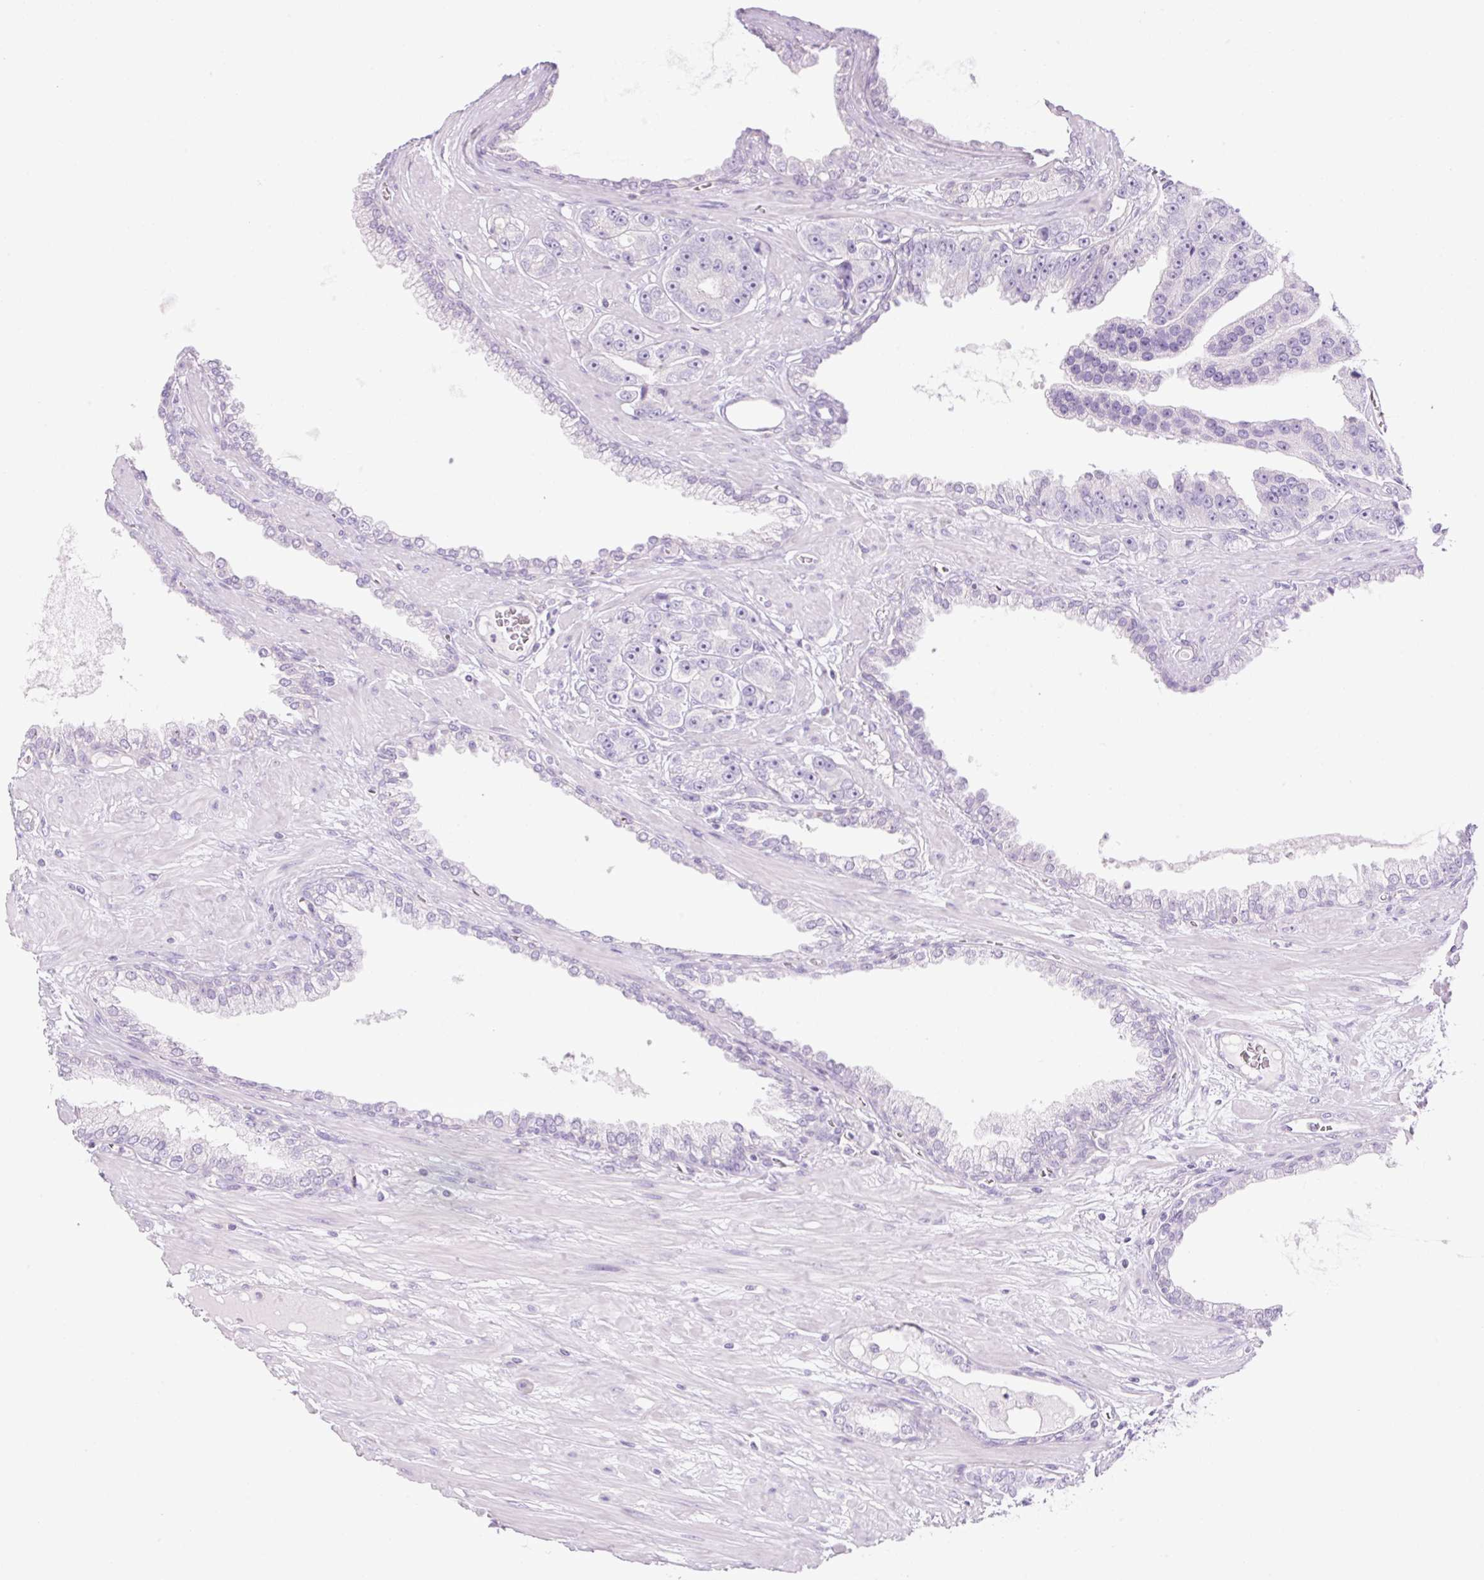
{"staining": {"intensity": "negative", "quantity": "none", "location": "none"}, "tissue": "prostate cancer", "cell_type": "Tumor cells", "image_type": "cancer", "snomed": [{"axis": "morphology", "description": "Adenocarcinoma, High grade"}, {"axis": "topography", "description": "Prostate"}], "caption": "This is a image of immunohistochemistry staining of prostate high-grade adenocarcinoma, which shows no expression in tumor cells. Nuclei are stained in blue.", "gene": "GRID2", "patient": {"sex": "male", "age": 71}}